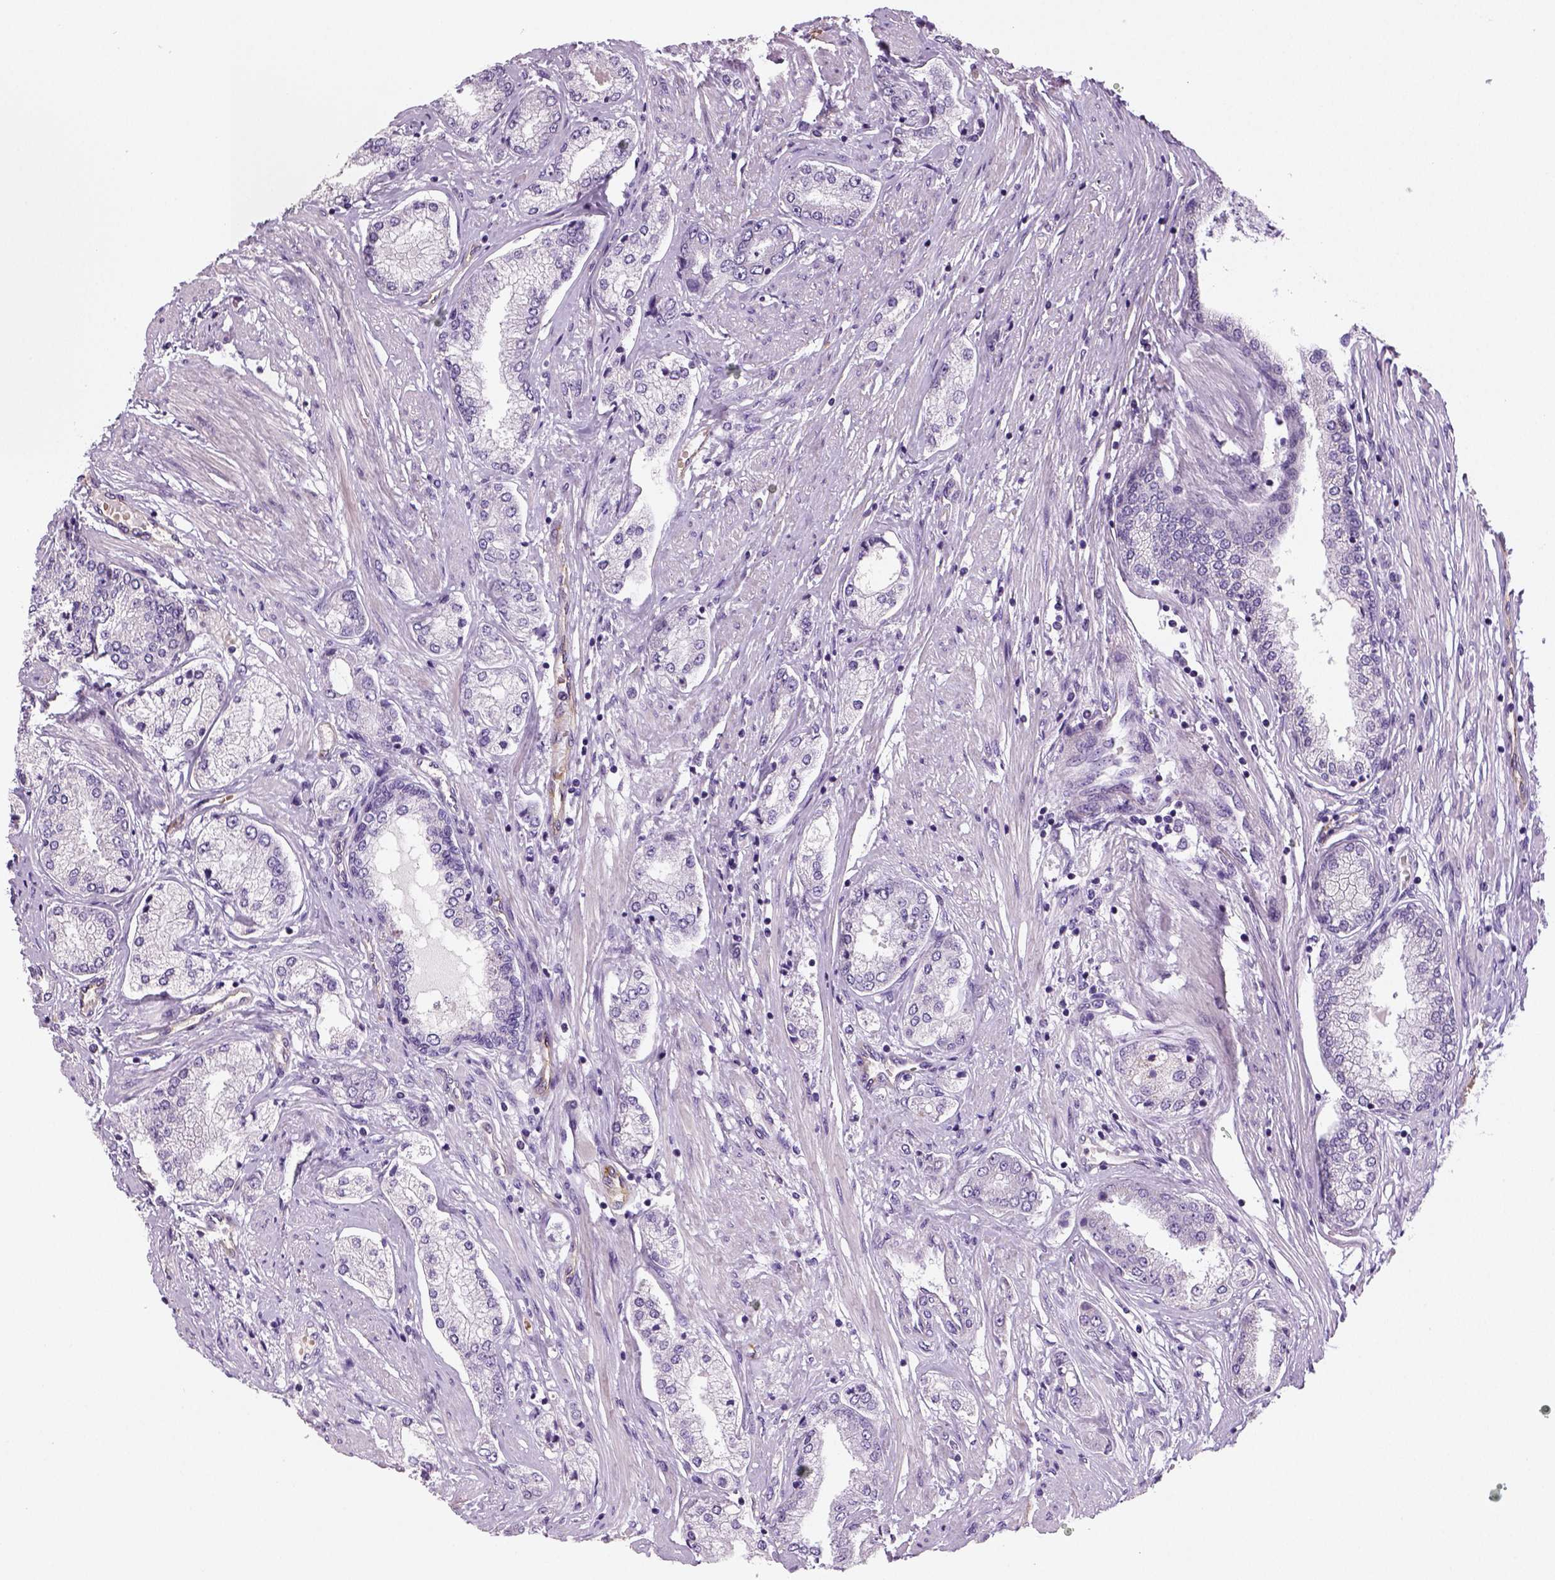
{"staining": {"intensity": "negative", "quantity": "none", "location": "none"}, "tissue": "prostate cancer", "cell_type": "Tumor cells", "image_type": "cancer", "snomed": [{"axis": "morphology", "description": "Adenocarcinoma, NOS"}, {"axis": "topography", "description": "Prostate"}], "caption": "A histopathology image of human prostate adenocarcinoma is negative for staining in tumor cells.", "gene": "TSPAN7", "patient": {"sex": "male", "age": 63}}